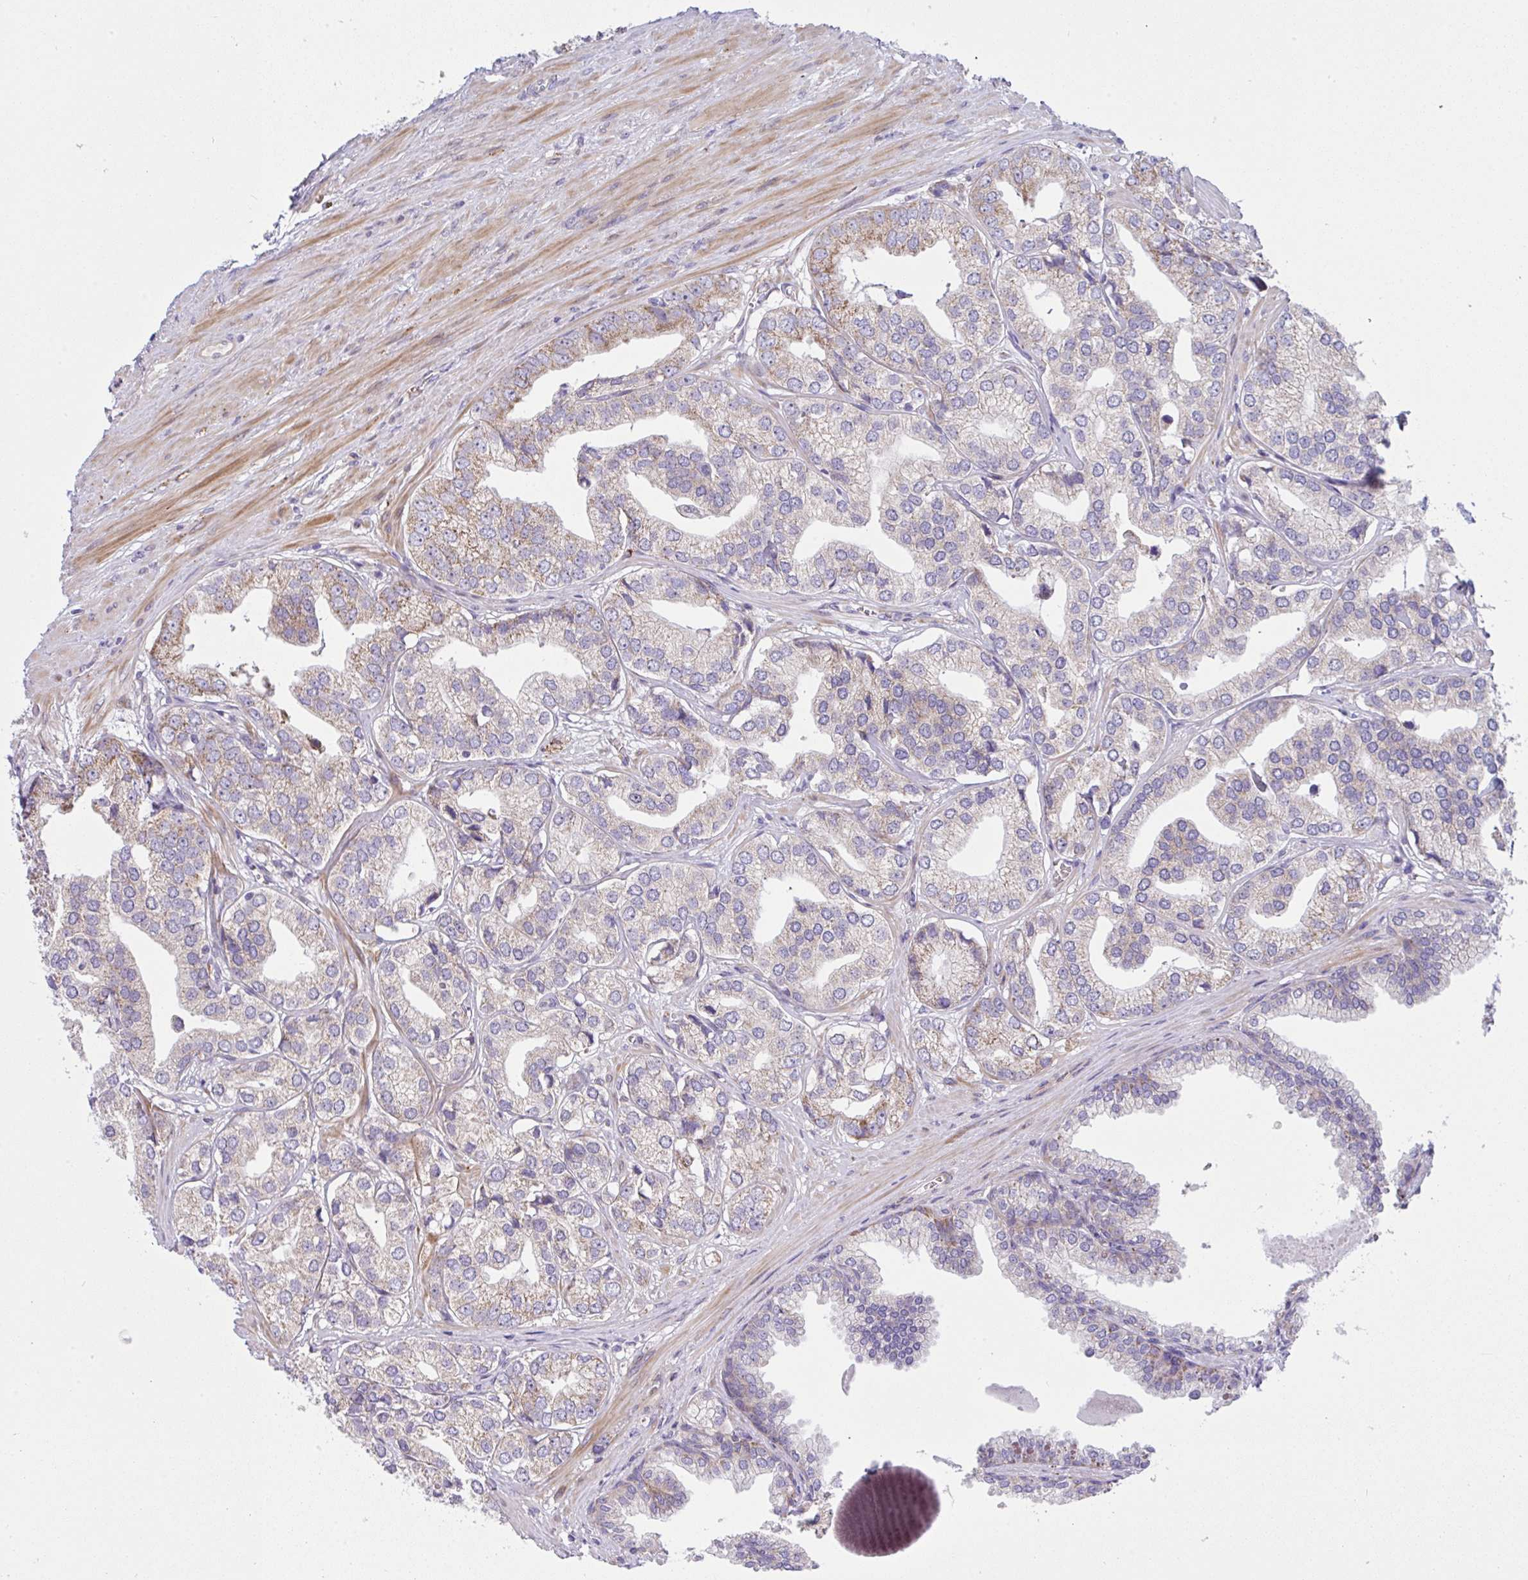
{"staining": {"intensity": "moderate", "quantity": "<25%", "location": "cytoplasmic/membranous"}, "tissue": "prostate cancer", "cell_type": "Tumor cells", "image_type": "cancer", "snomed": [{"axis": "morphology", "description": "Adenocarcinoma, High grade"}, {"axis": "topography", "description": "Prostate"}], "caption": "The photomicrograph displays staining of prostate high-grade adenocarcinoma, revealing moderate cytoplasmic/membranous protein staining (brown color) within tumor cells.", "gene": "NTN1", "patient": {"sex": "male", "age": 58}}